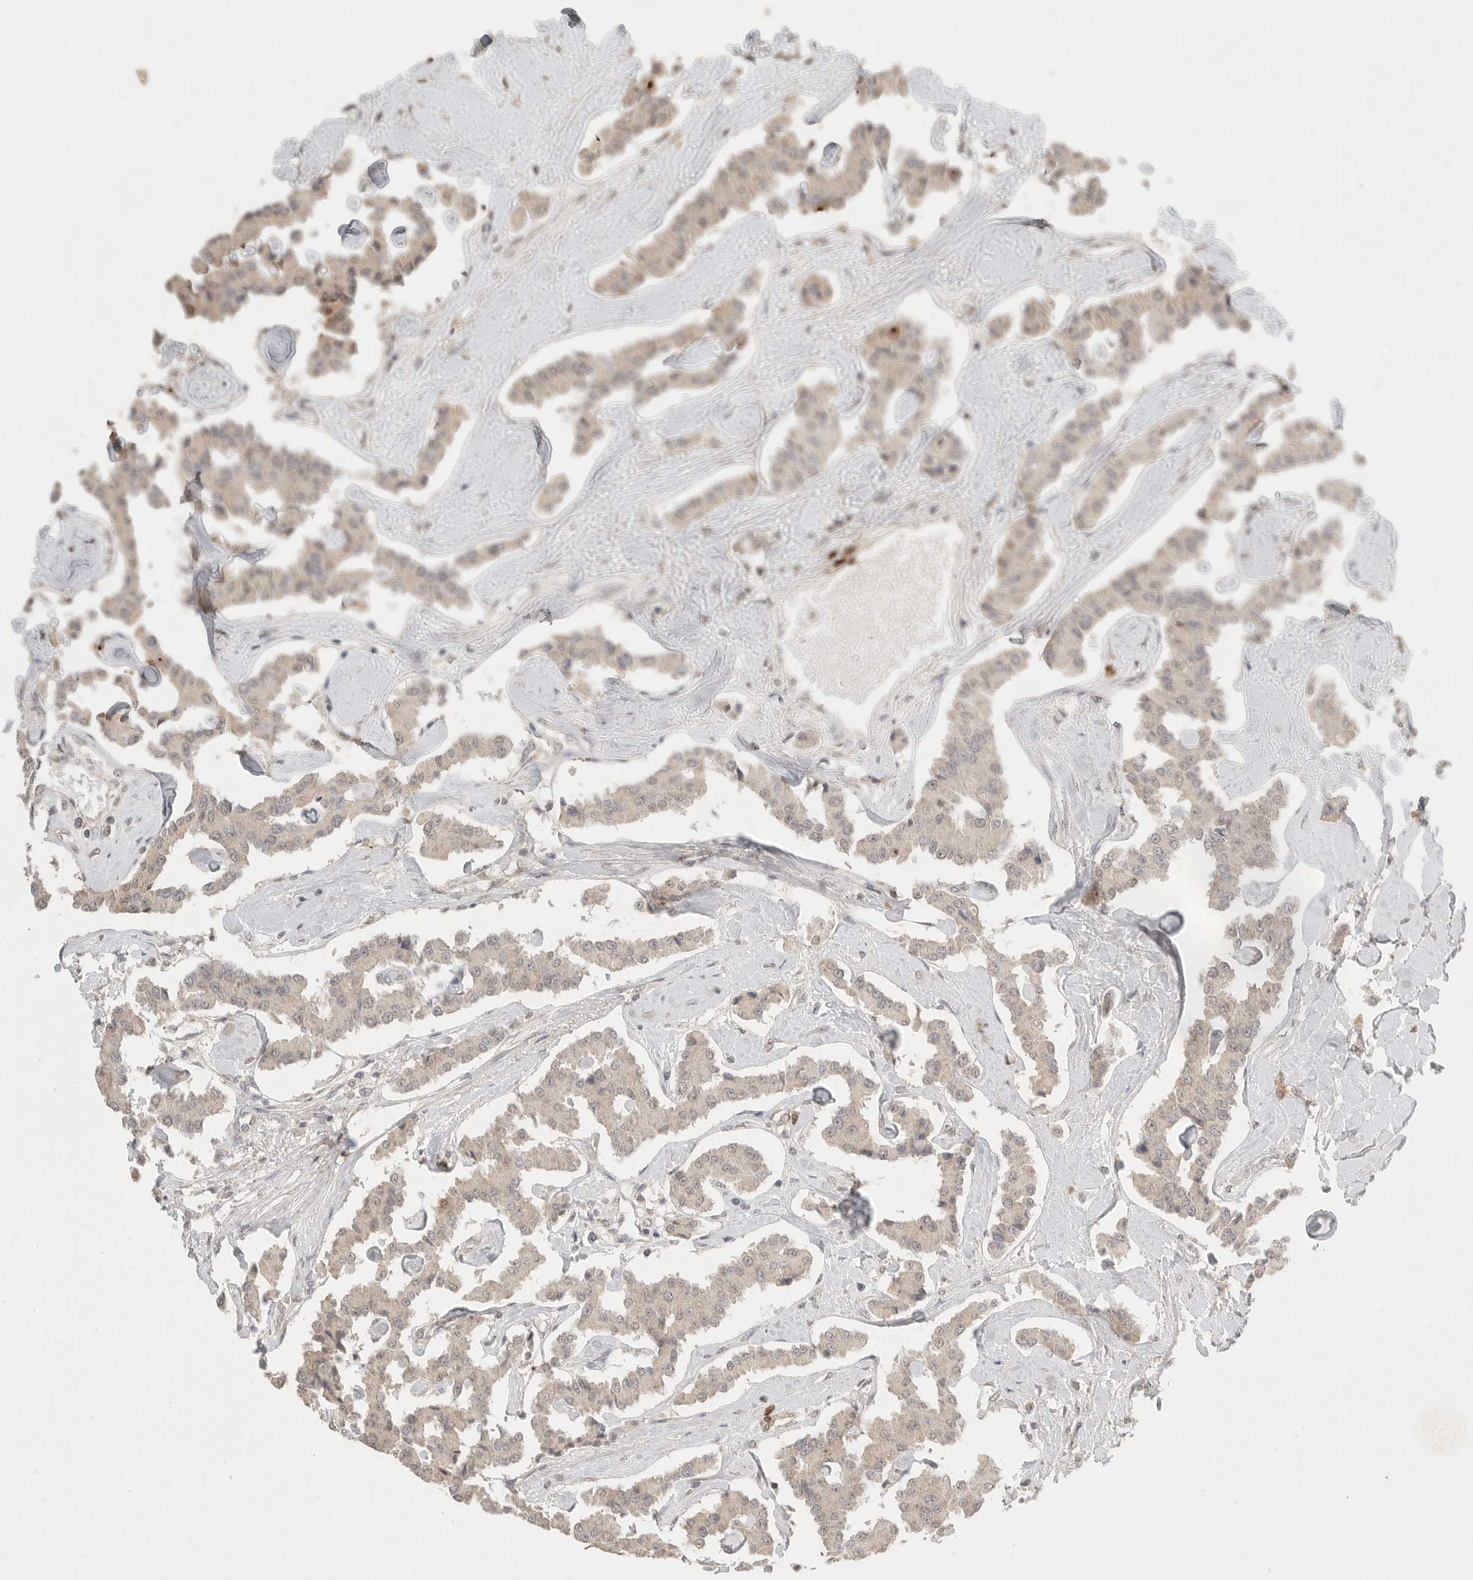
{"staining": {"intensity": "weak", "quantity": ">75%", "location": "cytoplasmic/membranous"}, "tissue": "carcinoid", "cell_type": "Tumor cells", "image_type": "cancer", "snomed": [{"axis": "morphology", "description": "Carcinoid, malignant, NOS"}, {"axis": "topography", "description": "Pancreas"}], "caption": "This image demonstrates immunohistochemistry staining of carcinoid, with low weak cytoplasmic/membranous positivity in about >75% of tumor cells.", "gene": "KLK5", "patient": {"sex": "male", "age": 41}}